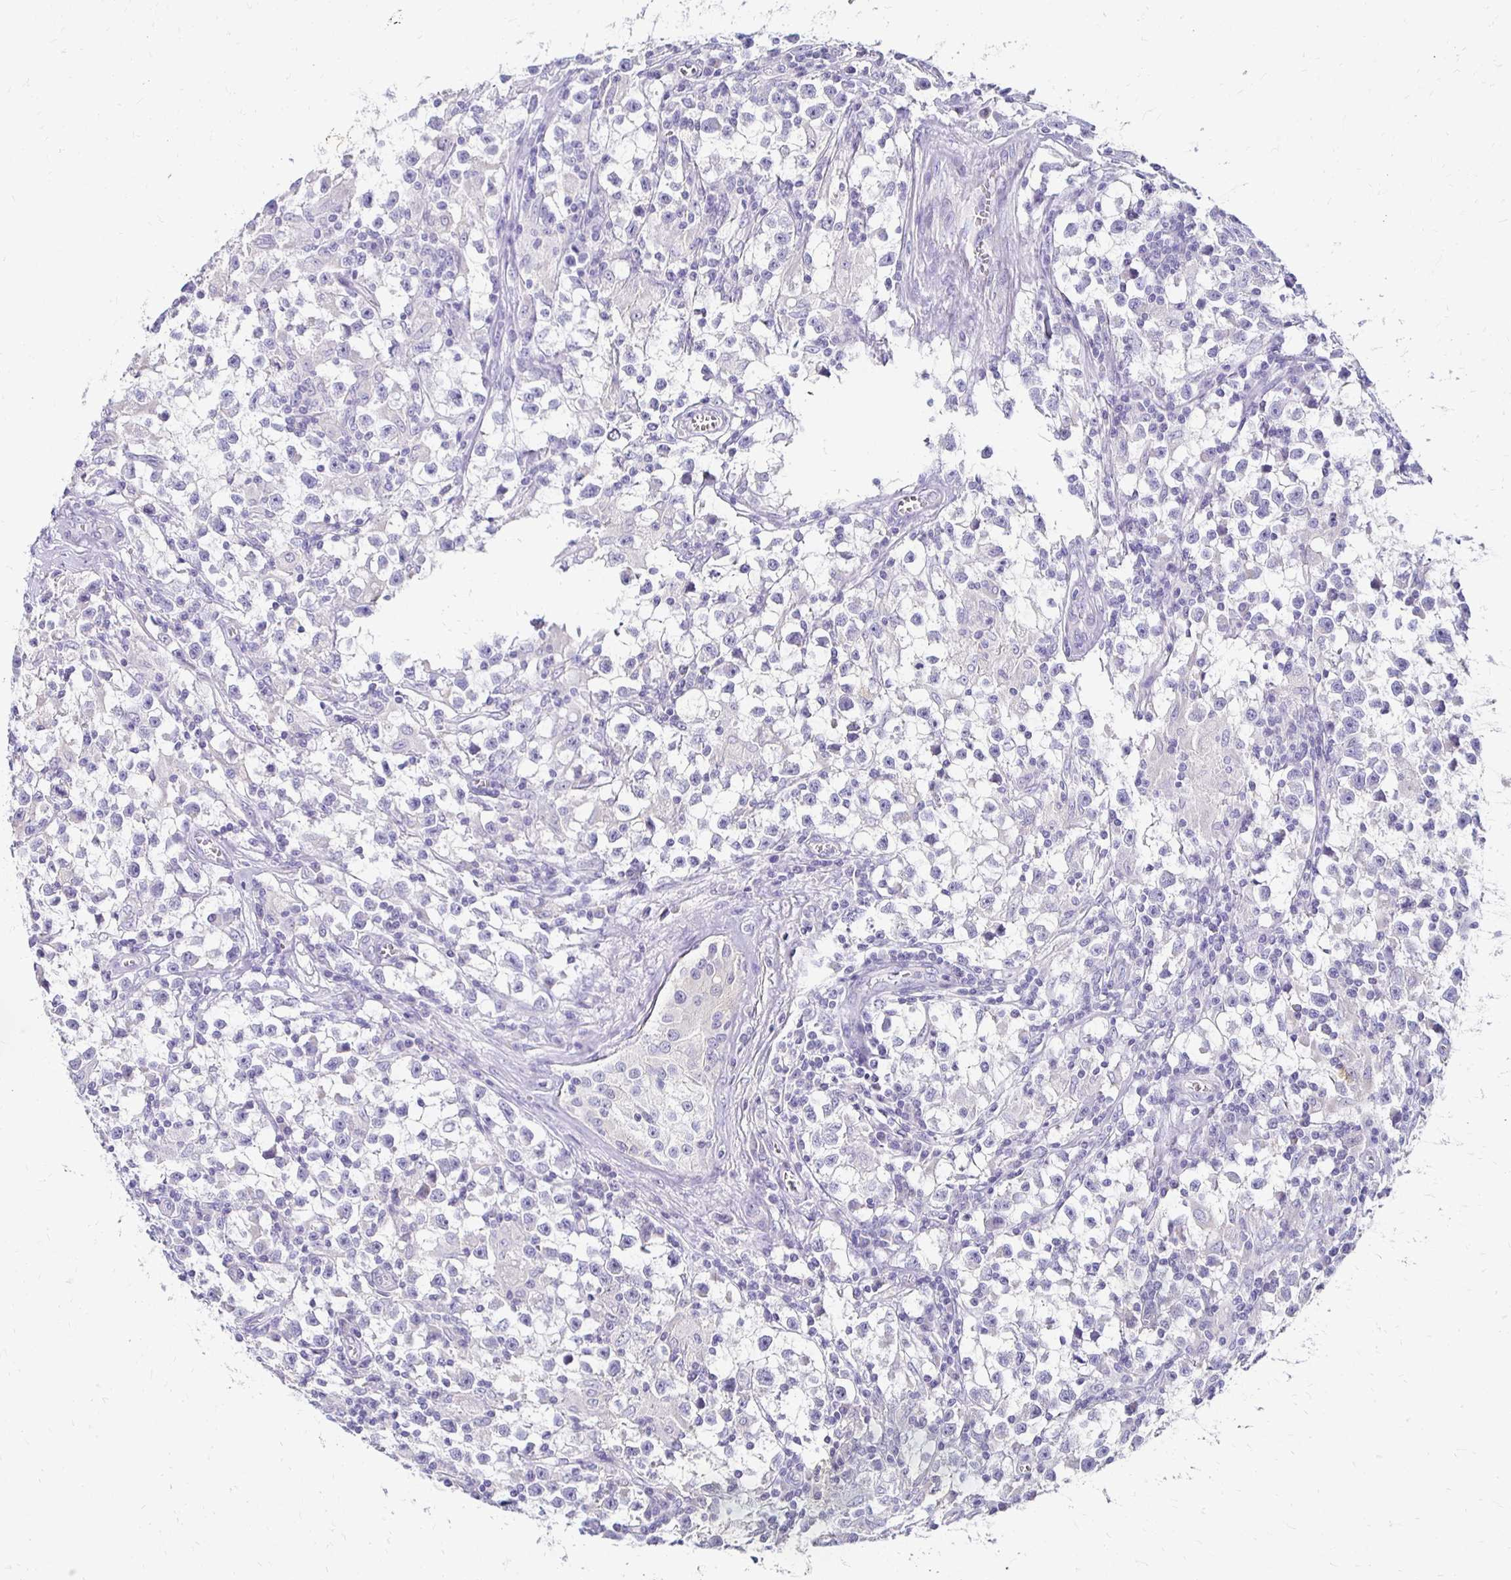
{"staining": {"intensity": "negative", "quantity": "none", "location": "none"}, "tissue": "testis cancer", "cell_type": "Tumor cells", "image_type": "cancer", "snomed": [{"axis": "morphology", "description": "Seminoma, NOS"}, {"axis": "topography", "description": "Testis"}], "caption": "Human testis seminoma stained for a protein using immunohistochemistry demonstrates no expression in tumor cells.", "gene": "AKAP6", "patient": {"sex": "male", "age": 31}}